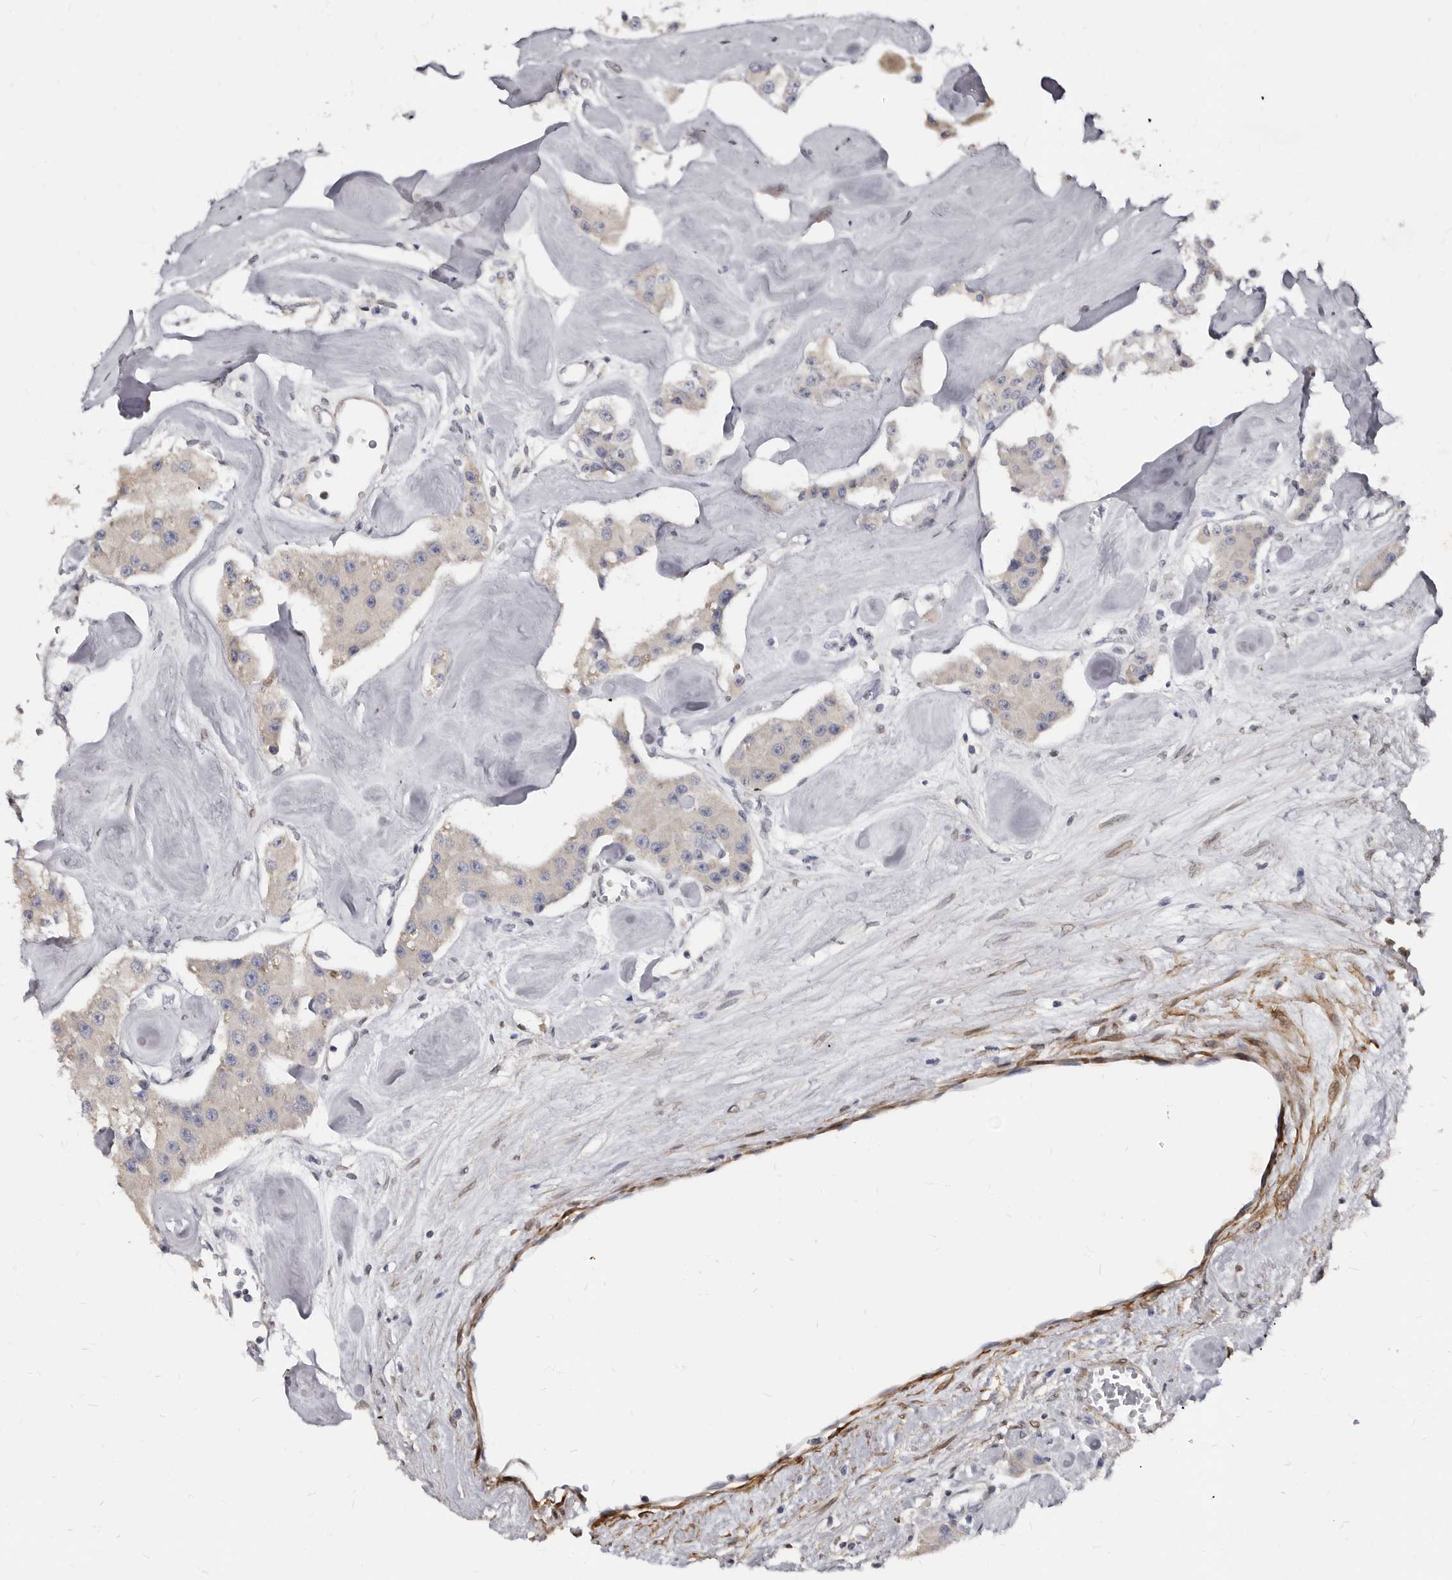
{"staining": {"intensity": "weak", "quantity": "25%-75%", "location": "cytoplasmic/membranous"}, "tissue": "carcinoid", "cell_type": "Tumor cells", "image_type": "cancer", "snomed": [{"axis": "morphology", "description": "Carcinoid, malignant, NOS"}, {"axis": "topography", "description": "Pancreas"}], "caption": "Immunohistochemical staining of human carcinoid displays low levels of weak cytoplasmic/membranous protein staining in approximately 25%-75% of tumor cells.", "gene": "MRGPRF", "patient": {"sex": "male", "age": 41}}